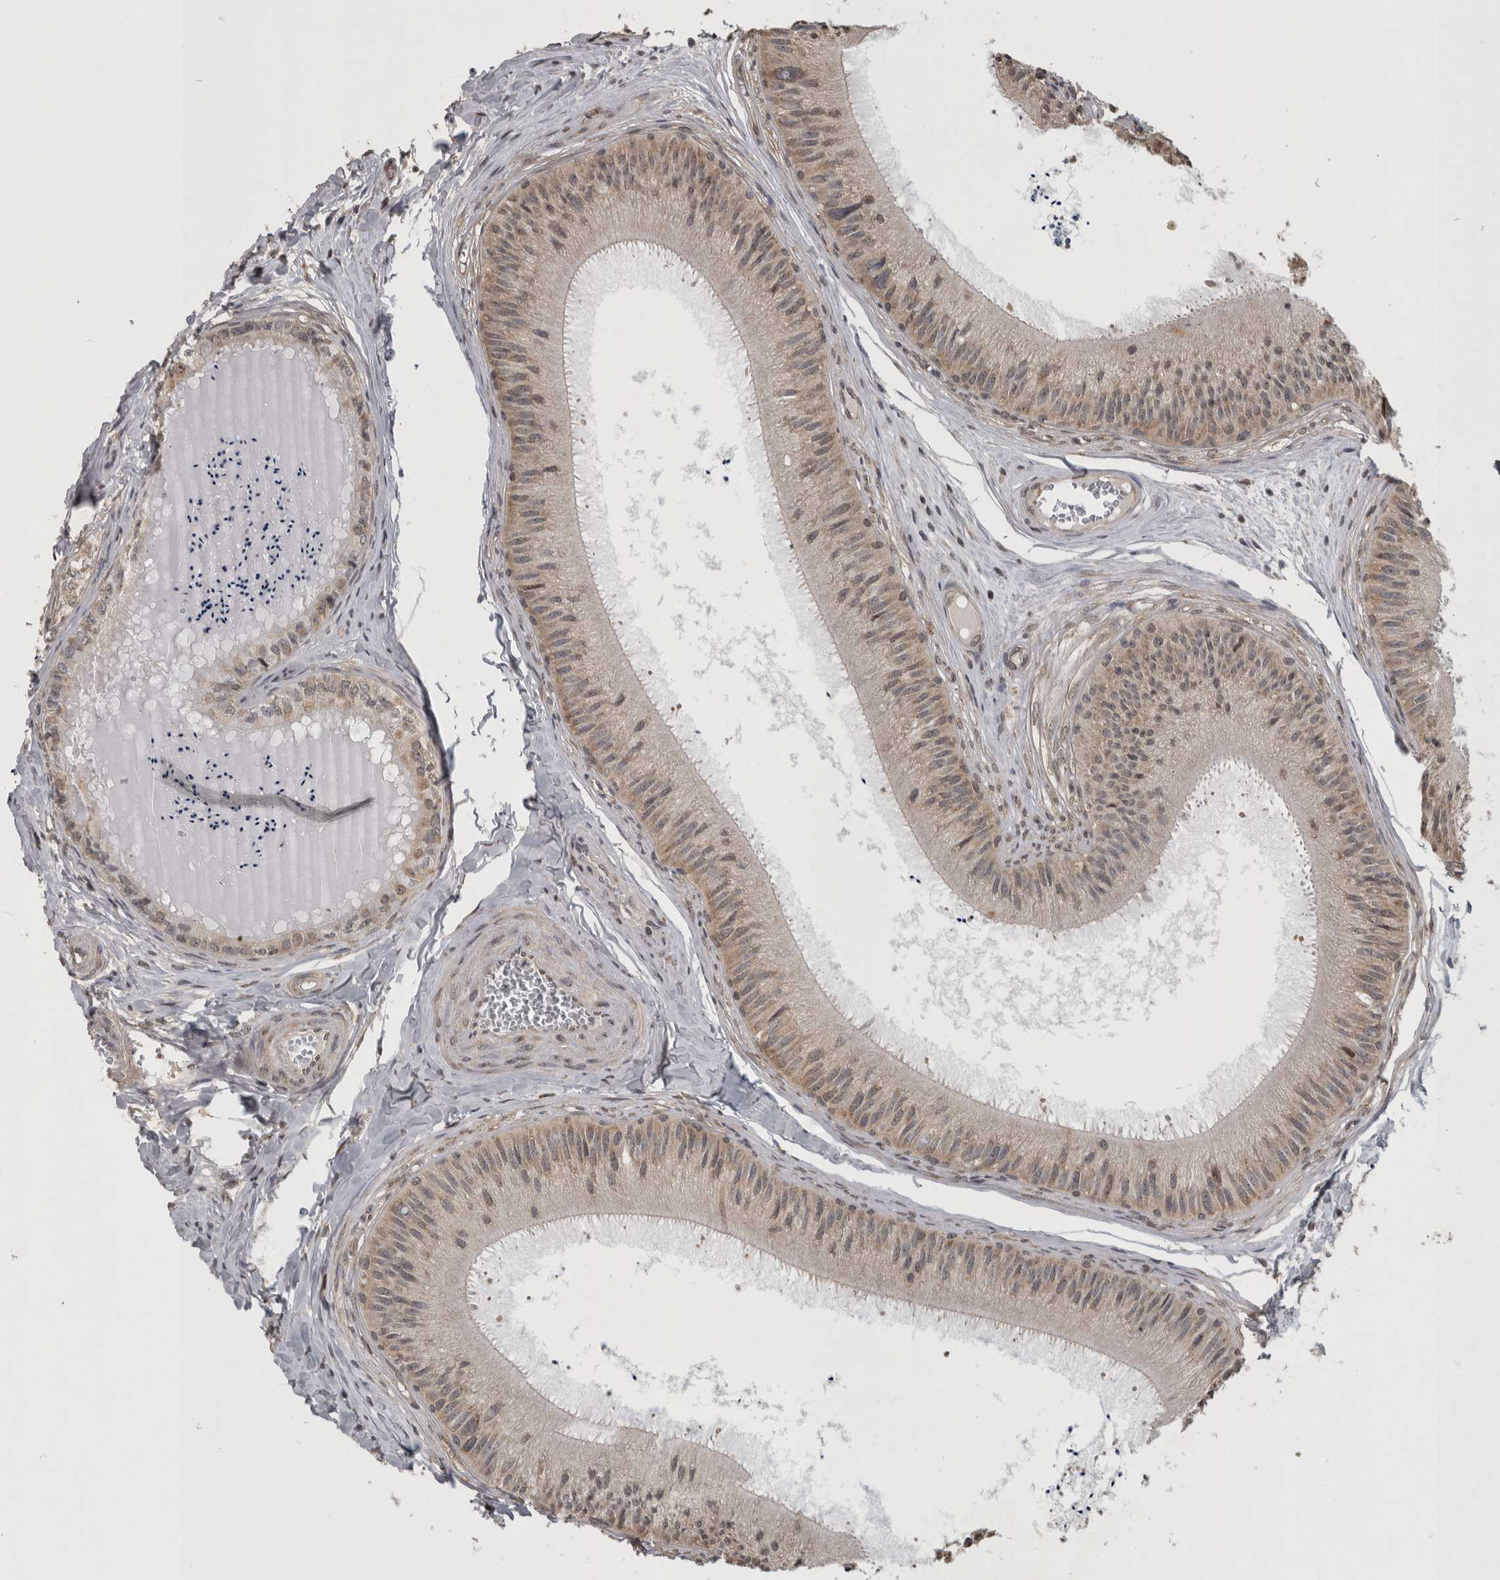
{"staining": {"intensity": "weak", "quantity": ">75%", "location": "cytoplasmic/membranous"}, "tissue": "epididymis", "cell_type": "Glandular cells", "image_type": "normal", "snomed": [{"axis": "morphology", "description": "Normal tissue, NOS"}, {"axis": "topography", "description": "Epididymis"}], "caption": "Immunohistochemistry histopathology image of benign epididymis: human epididymis stained using immunohistochemistry exhibits low levels of weak protein expression localized specifically in the cytoplasmic/membranous of glandular cells, appearing as a cytoplasmic/membranous brown color.", "gene": "ATXN2", "patient": {"sex": "male", "age": 31}}